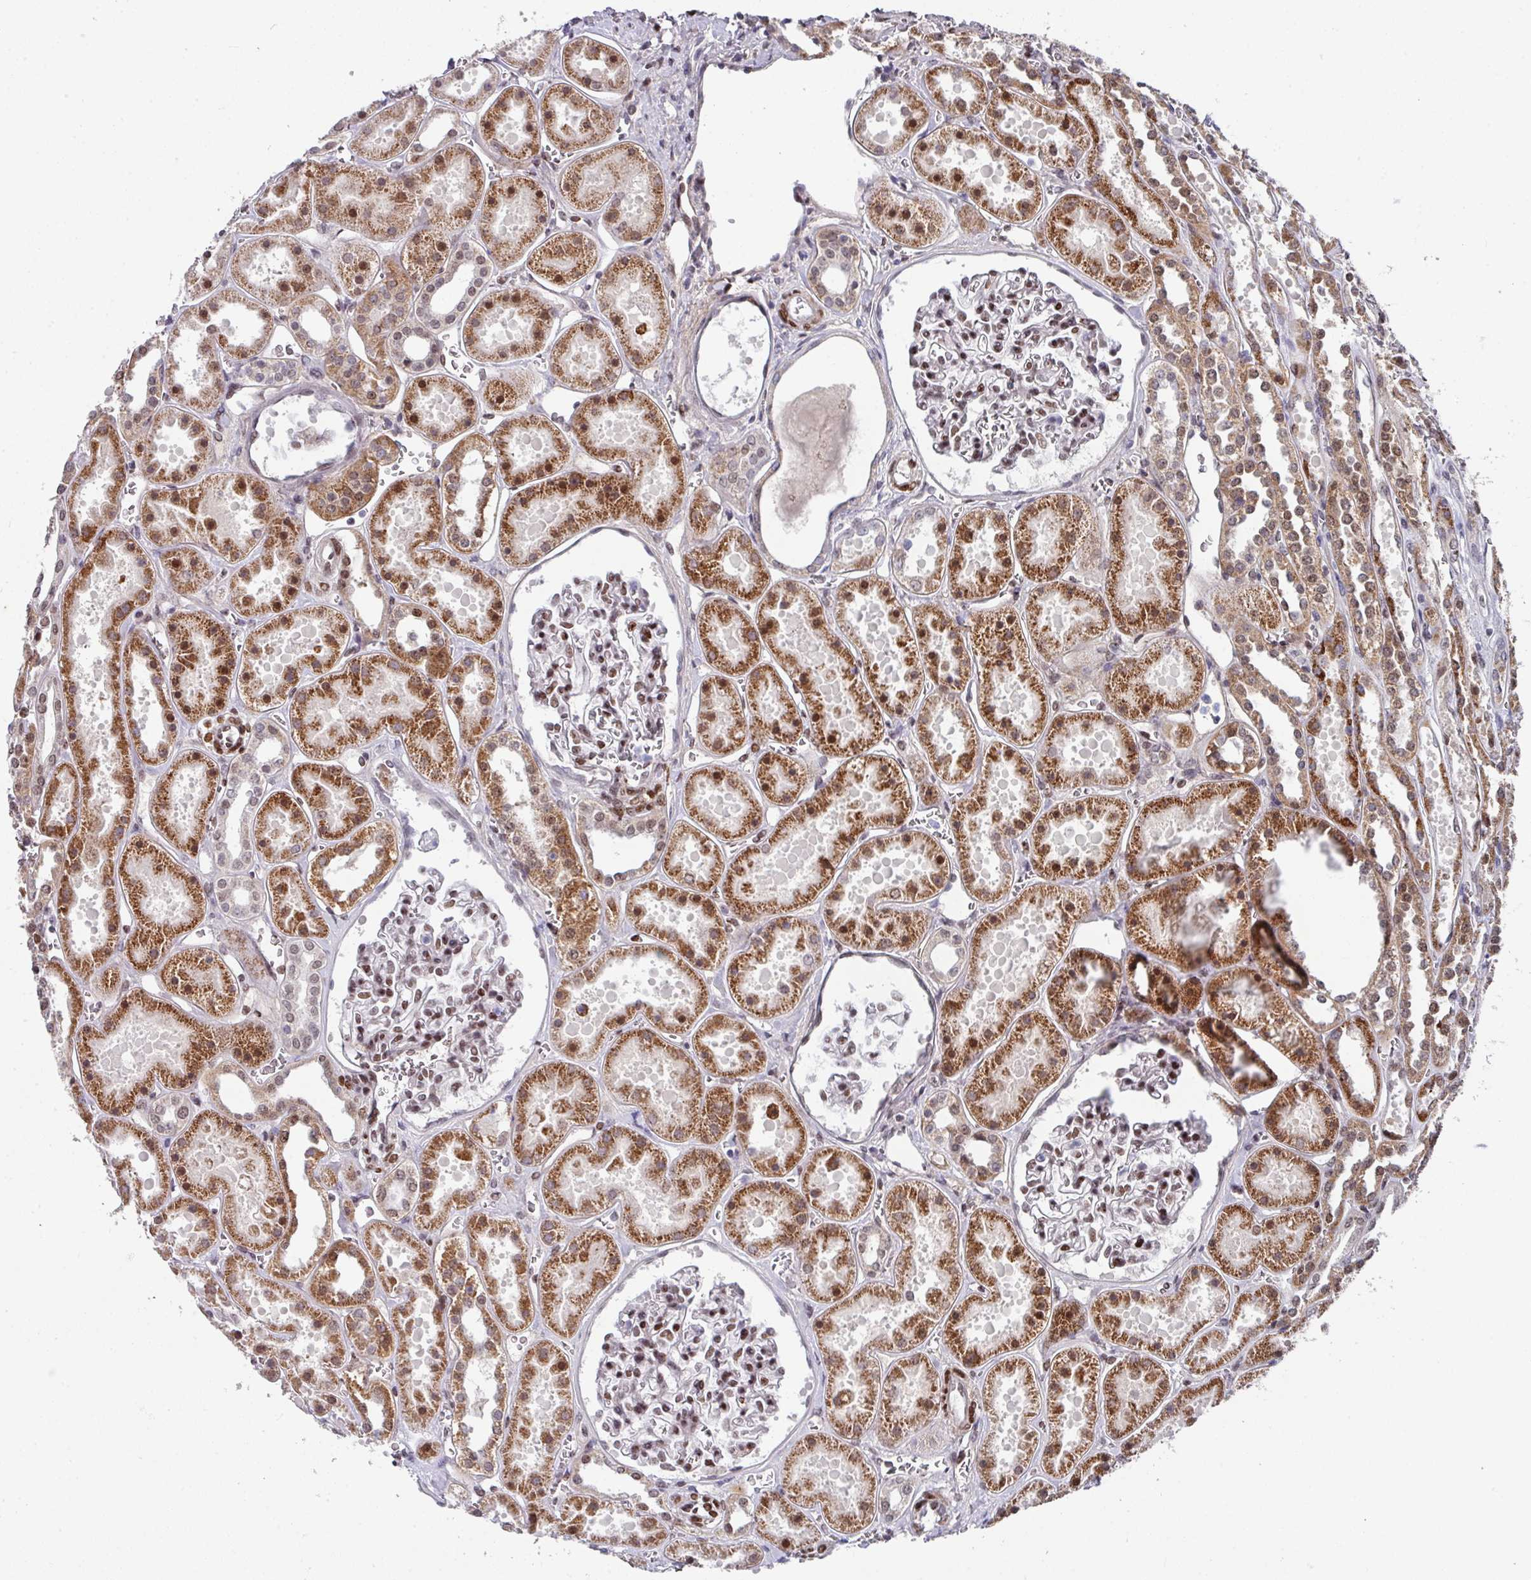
{"staining": {"intensity": "moderate", "quantity": ">75%", "location": "nuclear"}, "tissue": "kidney", "cell_type": "Cells in glomeruli", "image_type": "normal", "snomed": [{"axis": "morphology", "description": "Normal tissue, NOS"}, {"axis": "topography", "description": "Kidney"}], "caption": "The micrograph exhibits staining of unremarkable kidney, revealing moderate nuclear protein staining (brown color) within cells in glomeruli.", "gene": "CBX7", "patient": {"sex": "female", "age": 41}}